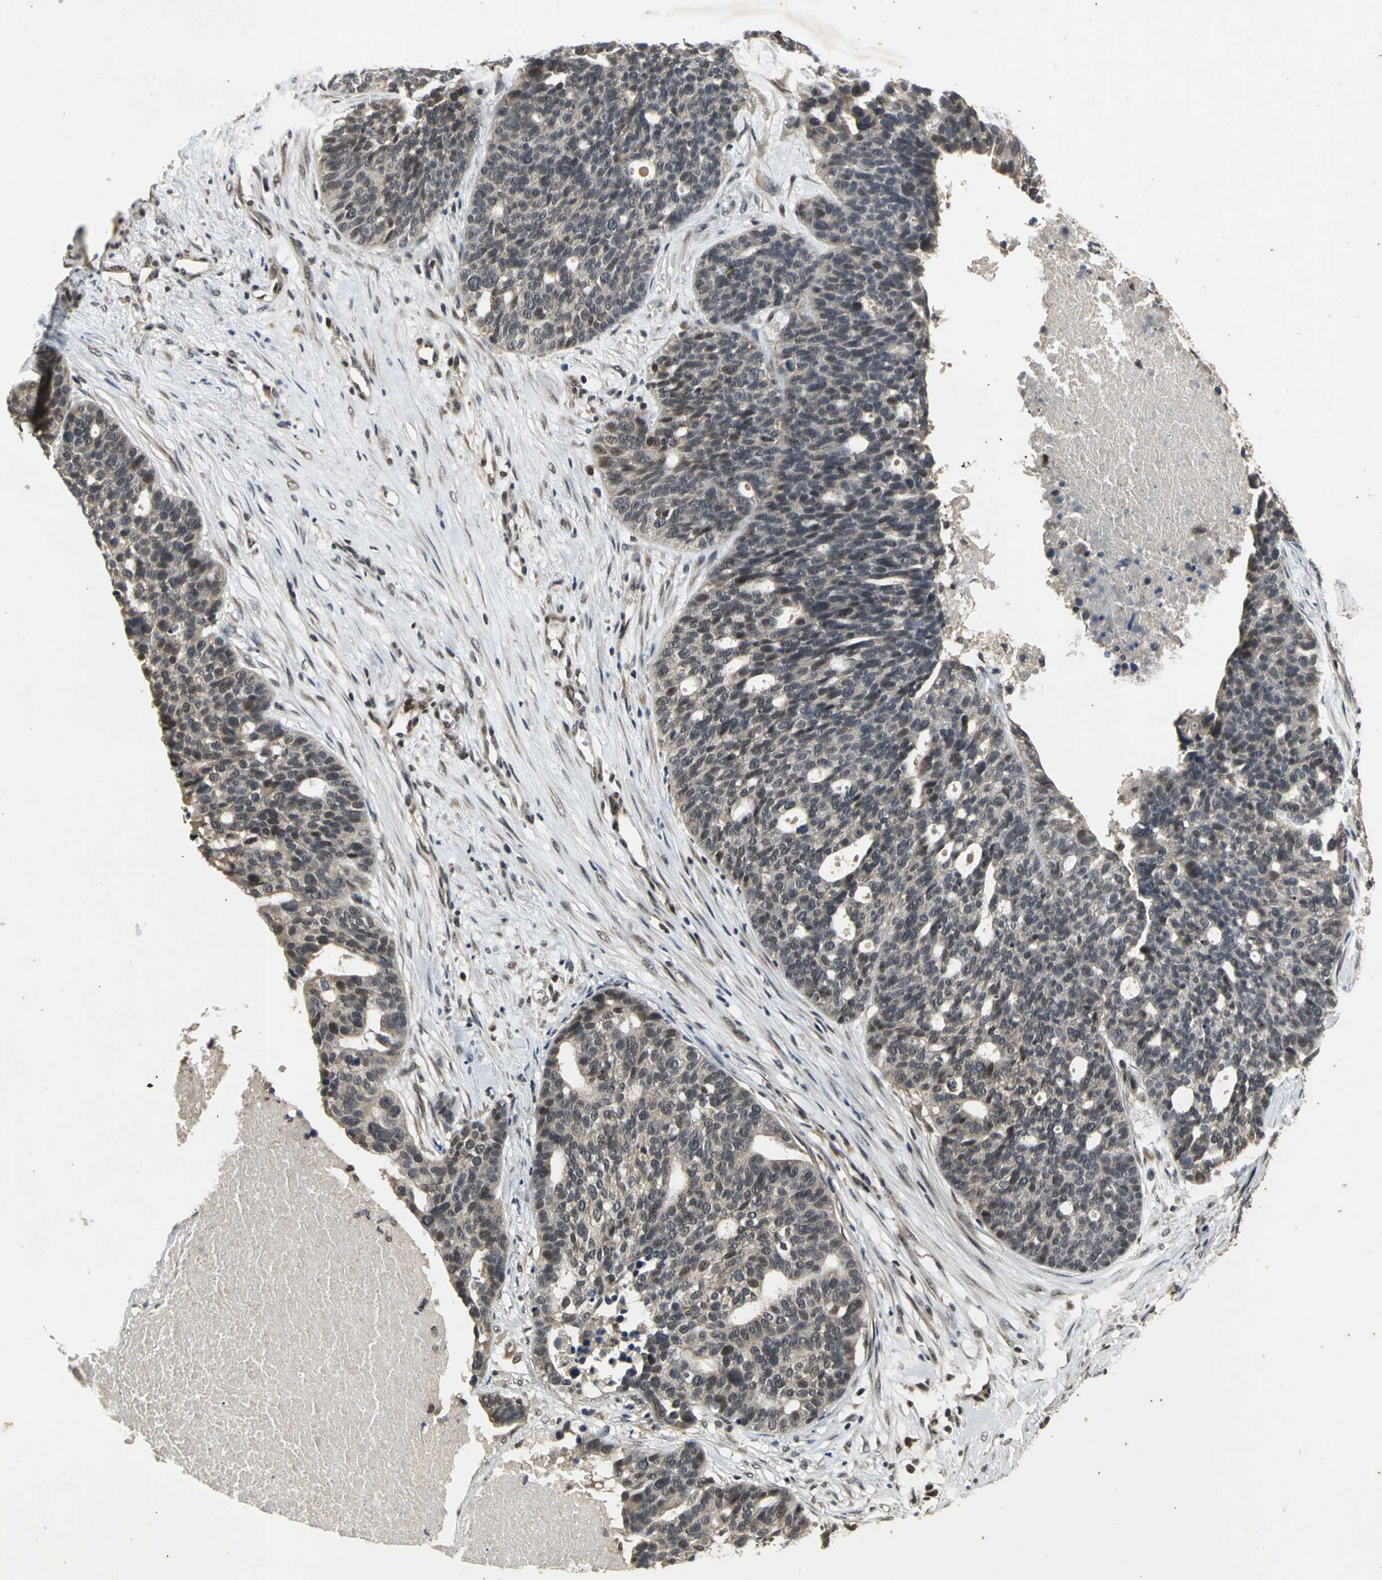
{"staining": {"intensity": "weak", "quantity": "<25%", "location": "cytoplasmic/membranous"}, "tissue": "ovarian cancer", "cell_type": "Tumor cells", "image_type": "cancer", "snomed": [{"axis": "morphology", "description": "Cystadenocarcinoma, serous, NOS"}, {"axis": "topography", "description": "Ovary"}], "caption": "Tumor cells are negative for brown protein staining in serous cystadenocarcinoma (ovarian).", "gene": "NOTCH3", "patient": {"sex": "female", "age": 59}}